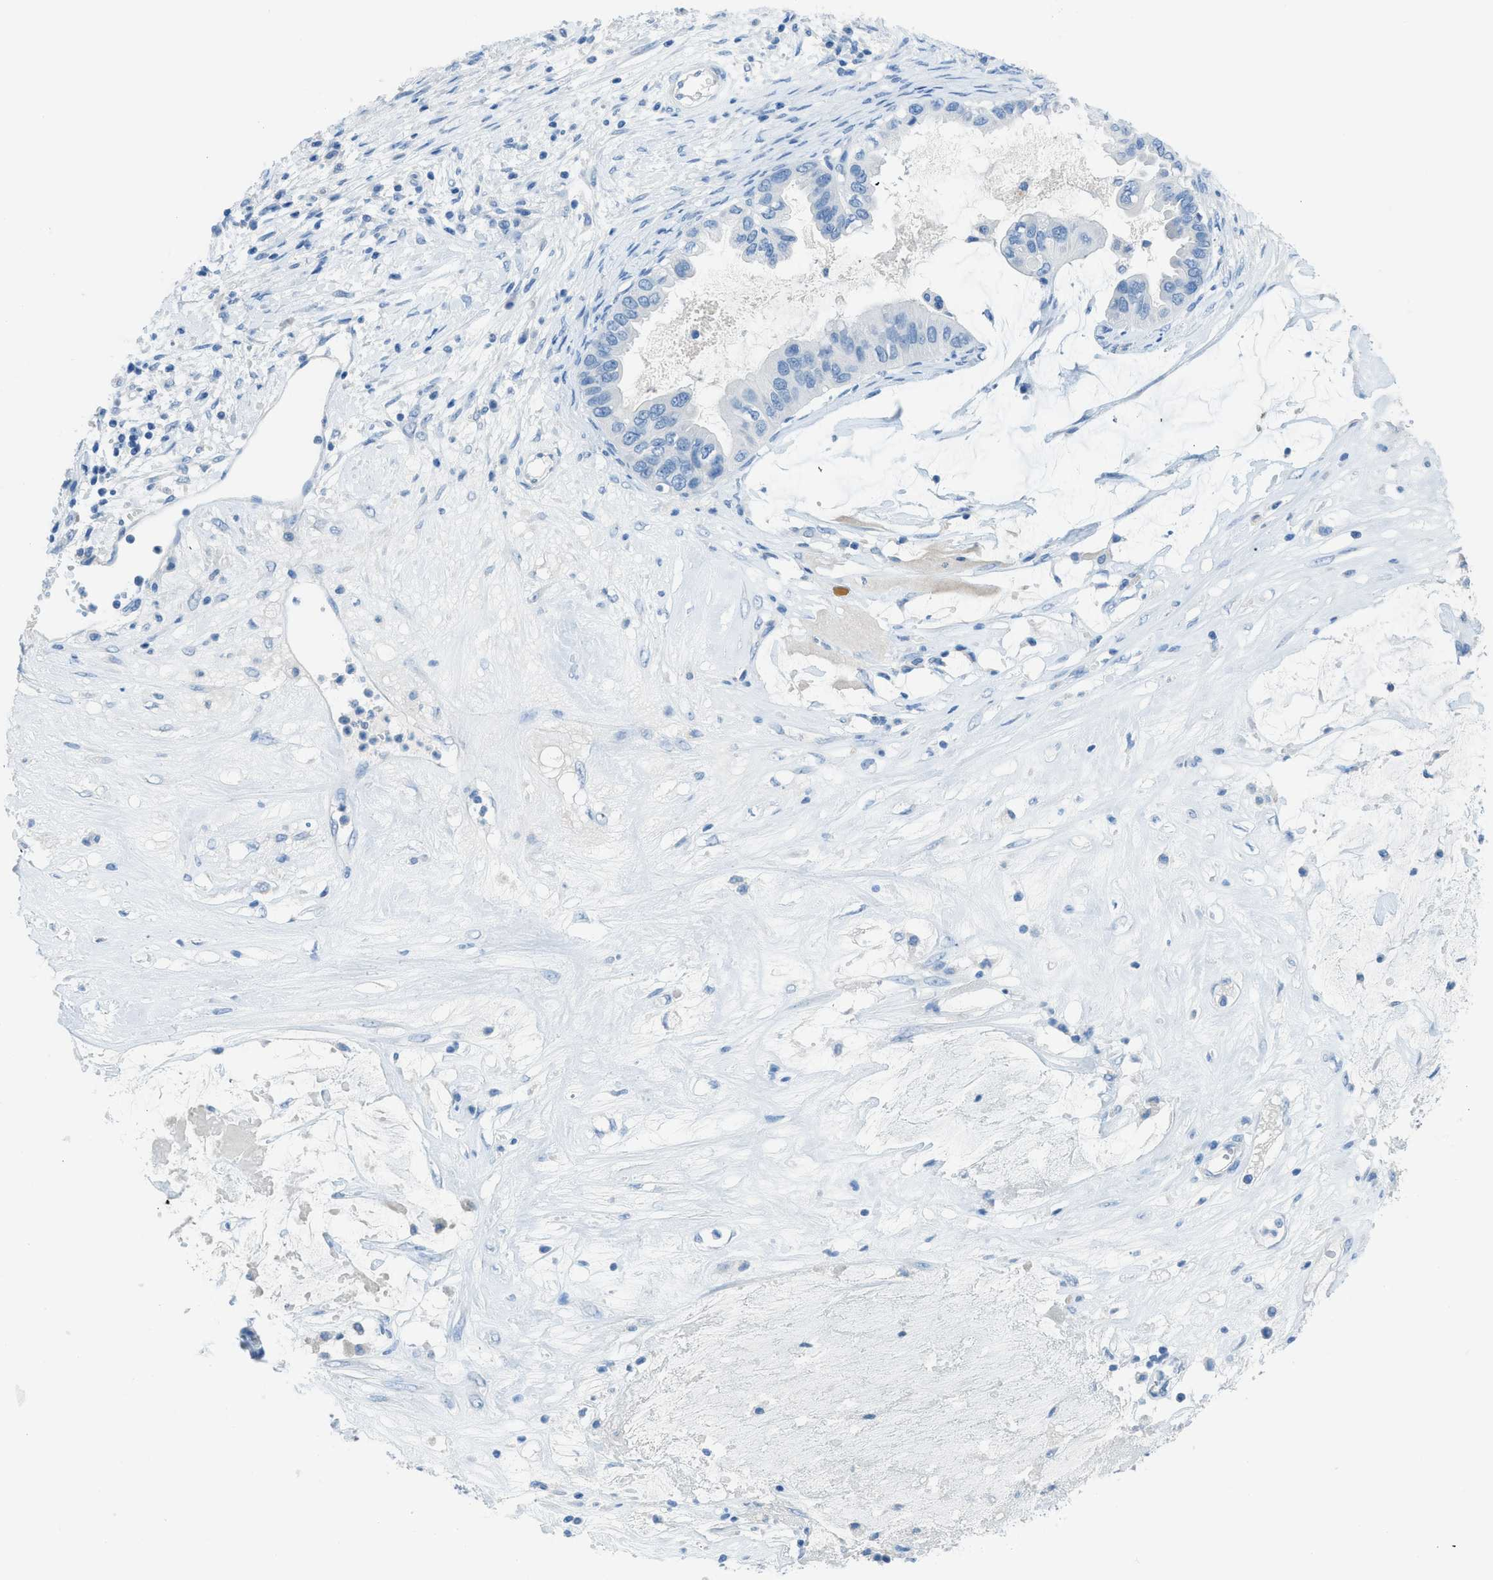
{"staining": {"intensity": "negative", "quantity": "none", "location": "none"}, "tissue": "ovarian cancer", "cell_type": "Tumor cells", "image_type": "cancer", "snomed": [{"axis": "morphology", "description": "Cystadenocarcinoma, mucinous, NOS"}, {"axis": "topography", "description": "Ovary"}], "caption": "Tumor cells are negative for brown protein staining in mucinous cystadenocarcinoma (ovarian). (DAB (3,3'-diaminobenzidine) immunohistochemistry visualized using brightfield microscopy, high magnification).", "gene": "ACAN", "patient": {"sex": "female", "age": 80}}